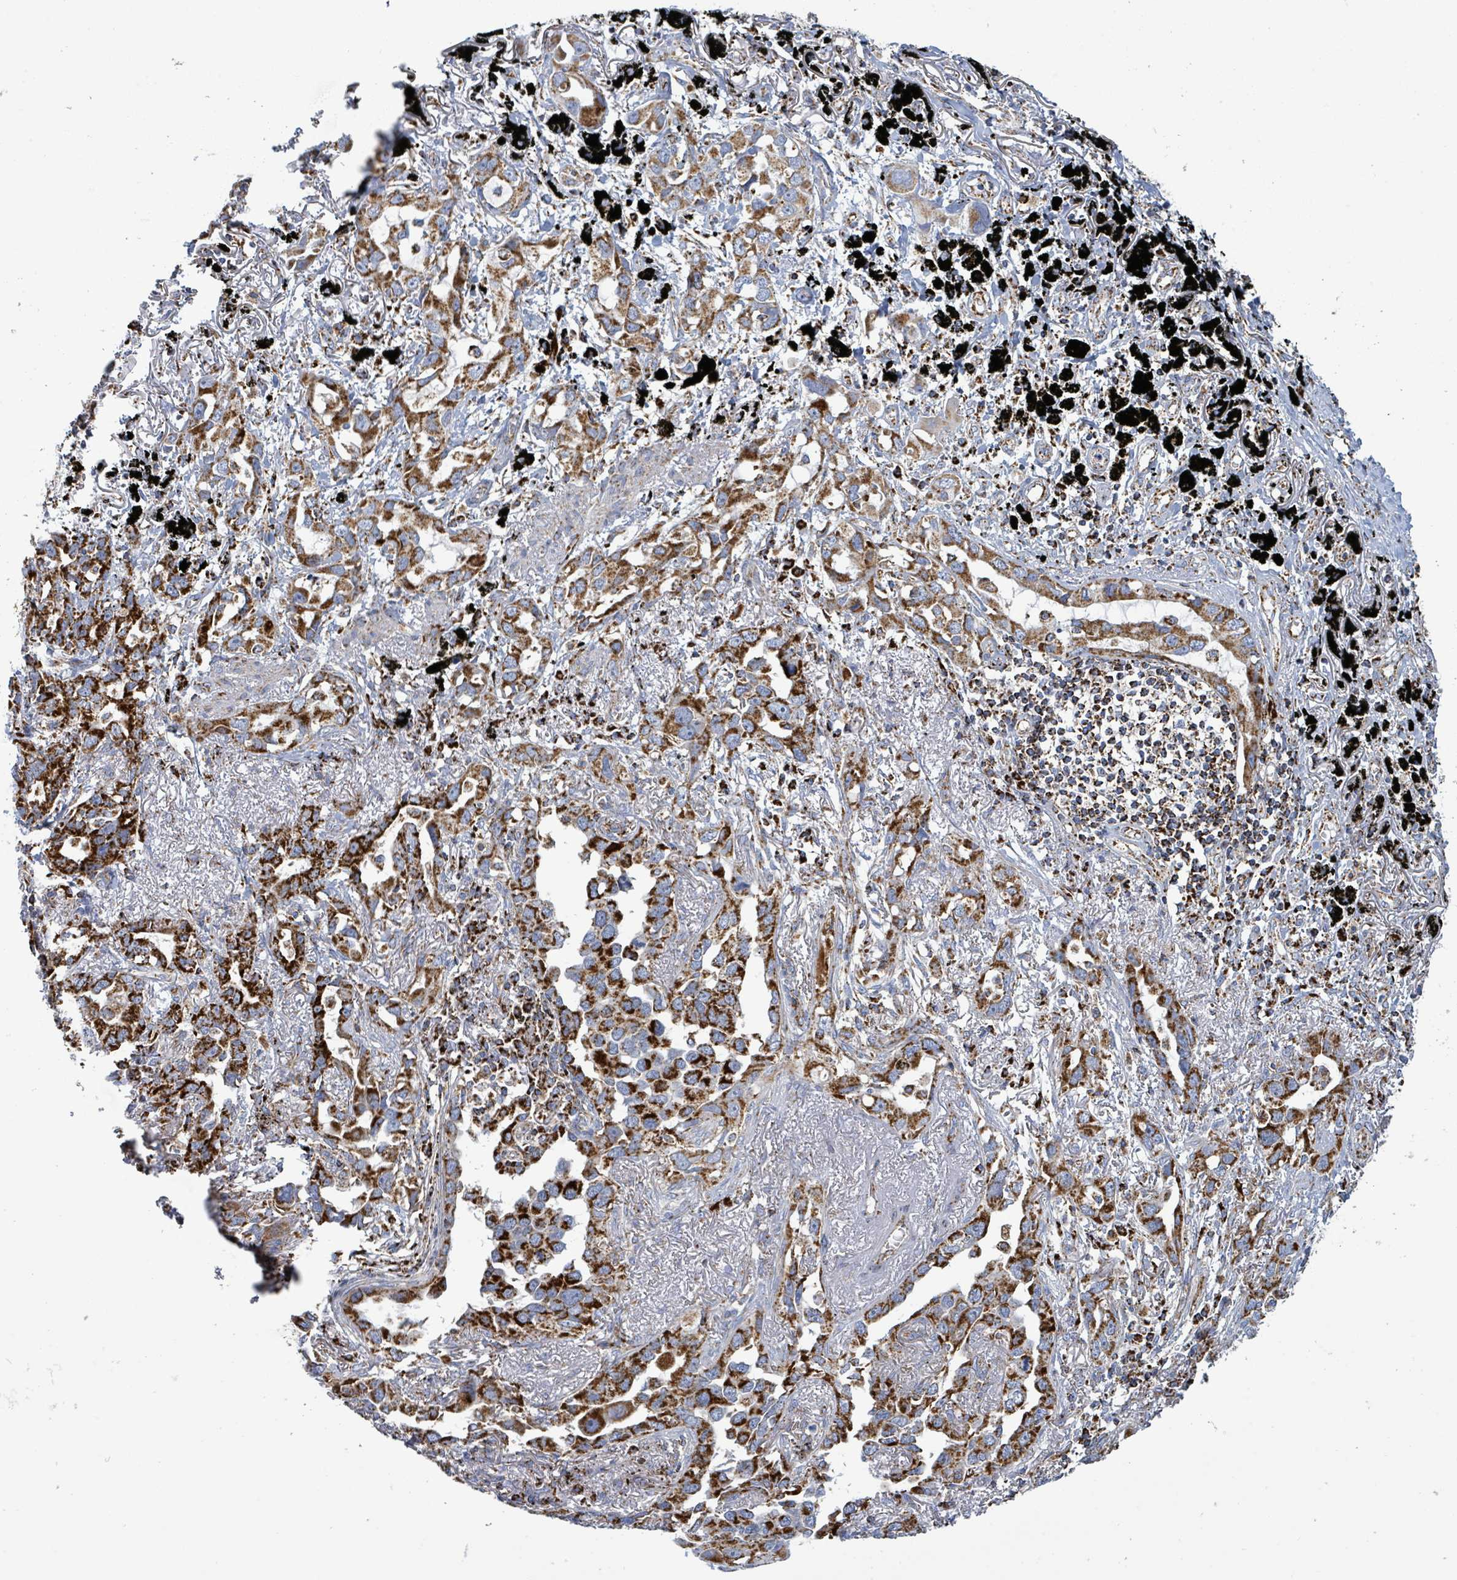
{"staining": {"intensity": "strong", "quantity": ">75%", "location": "cytoplasmic/membranous"}, "tissue": "lung cancer", "cell_type": "Tumor cells", "image_type": "cancer", "snomed": [{"axis": "morphology", "description": "Adenocarcinoma, NOS"}, {"axis": "topography", "description": "Lung"}], "caption": "A micrograph of adenocarcinoma (lung) stained for a protein shows strong cytoplasmic/membranous brown staining in tumor cells. The staining was performed using DAB to visualize the protein expression in brown, while the nuclei were stained in blue with hematoxylin (Magnification: 20x).", "gene": "SUCLG2", "patient": {"sex": "male", "age": 67}}